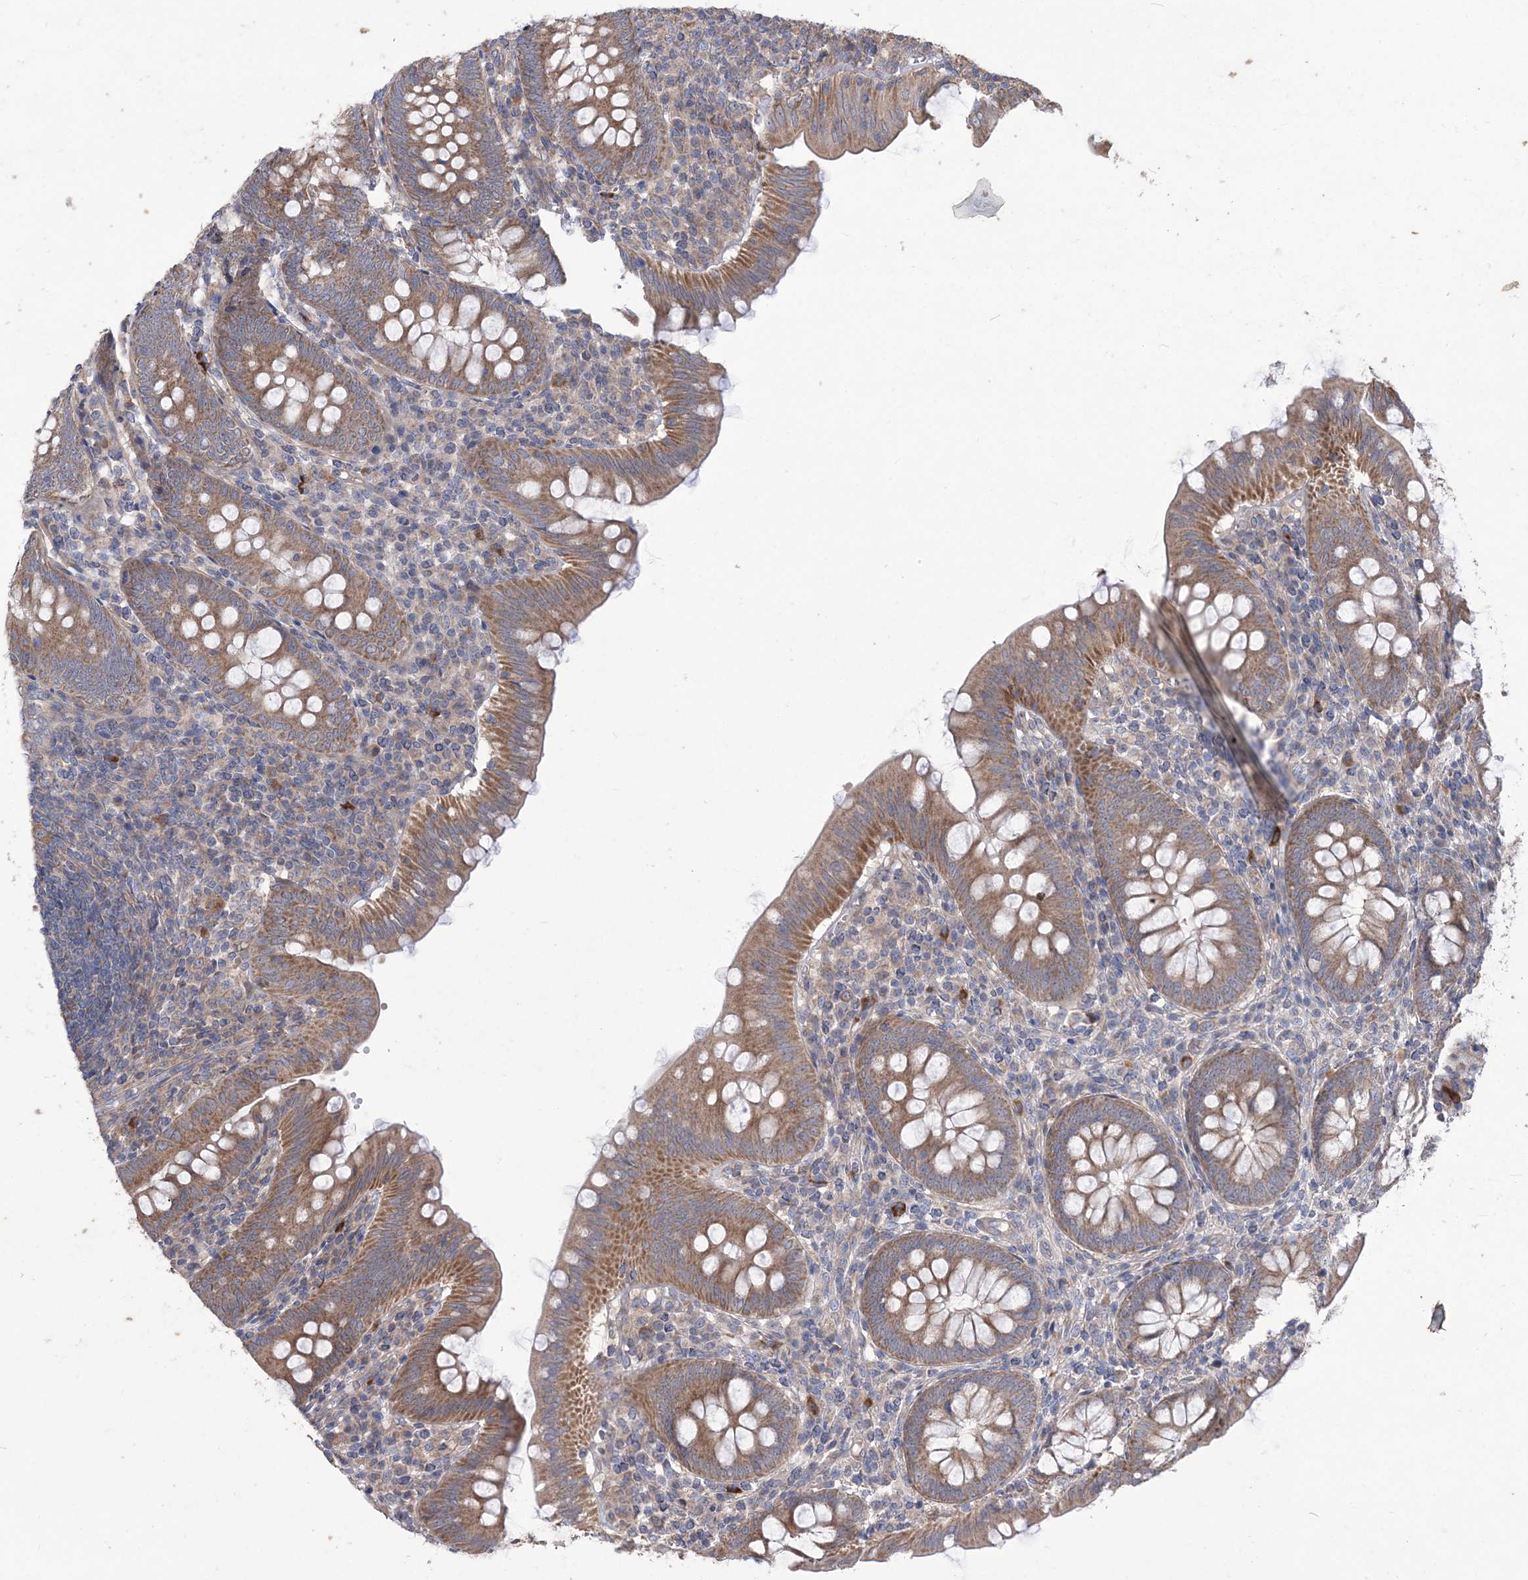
{"staining": {"intensity": "moderate", "quantity": ">75%", "location": "cytoplasmic/membranous"}, "tissue": "appendix", "cell_type": "Glandular cells", "image_type": "normal", "snomed": [{"axis": "morphology", "description": "Normal tissue, NOS"}, {"axis": "topography", "description": "Appendix"}], "caption": "Immunohistochemical staining of benign human appendix demonstrates medium levels of moderate cytoplasmic/membranous positivity in about >75% of glandular cells. The staining is performed using DAB (3,3'-diaminobenzidine) brown chromogen to label protein expression. The nuclei are counter-stained blue using hematoxylin.", "gene": "MTRF1L", "patient": {"sex": "male", "age": 14}}